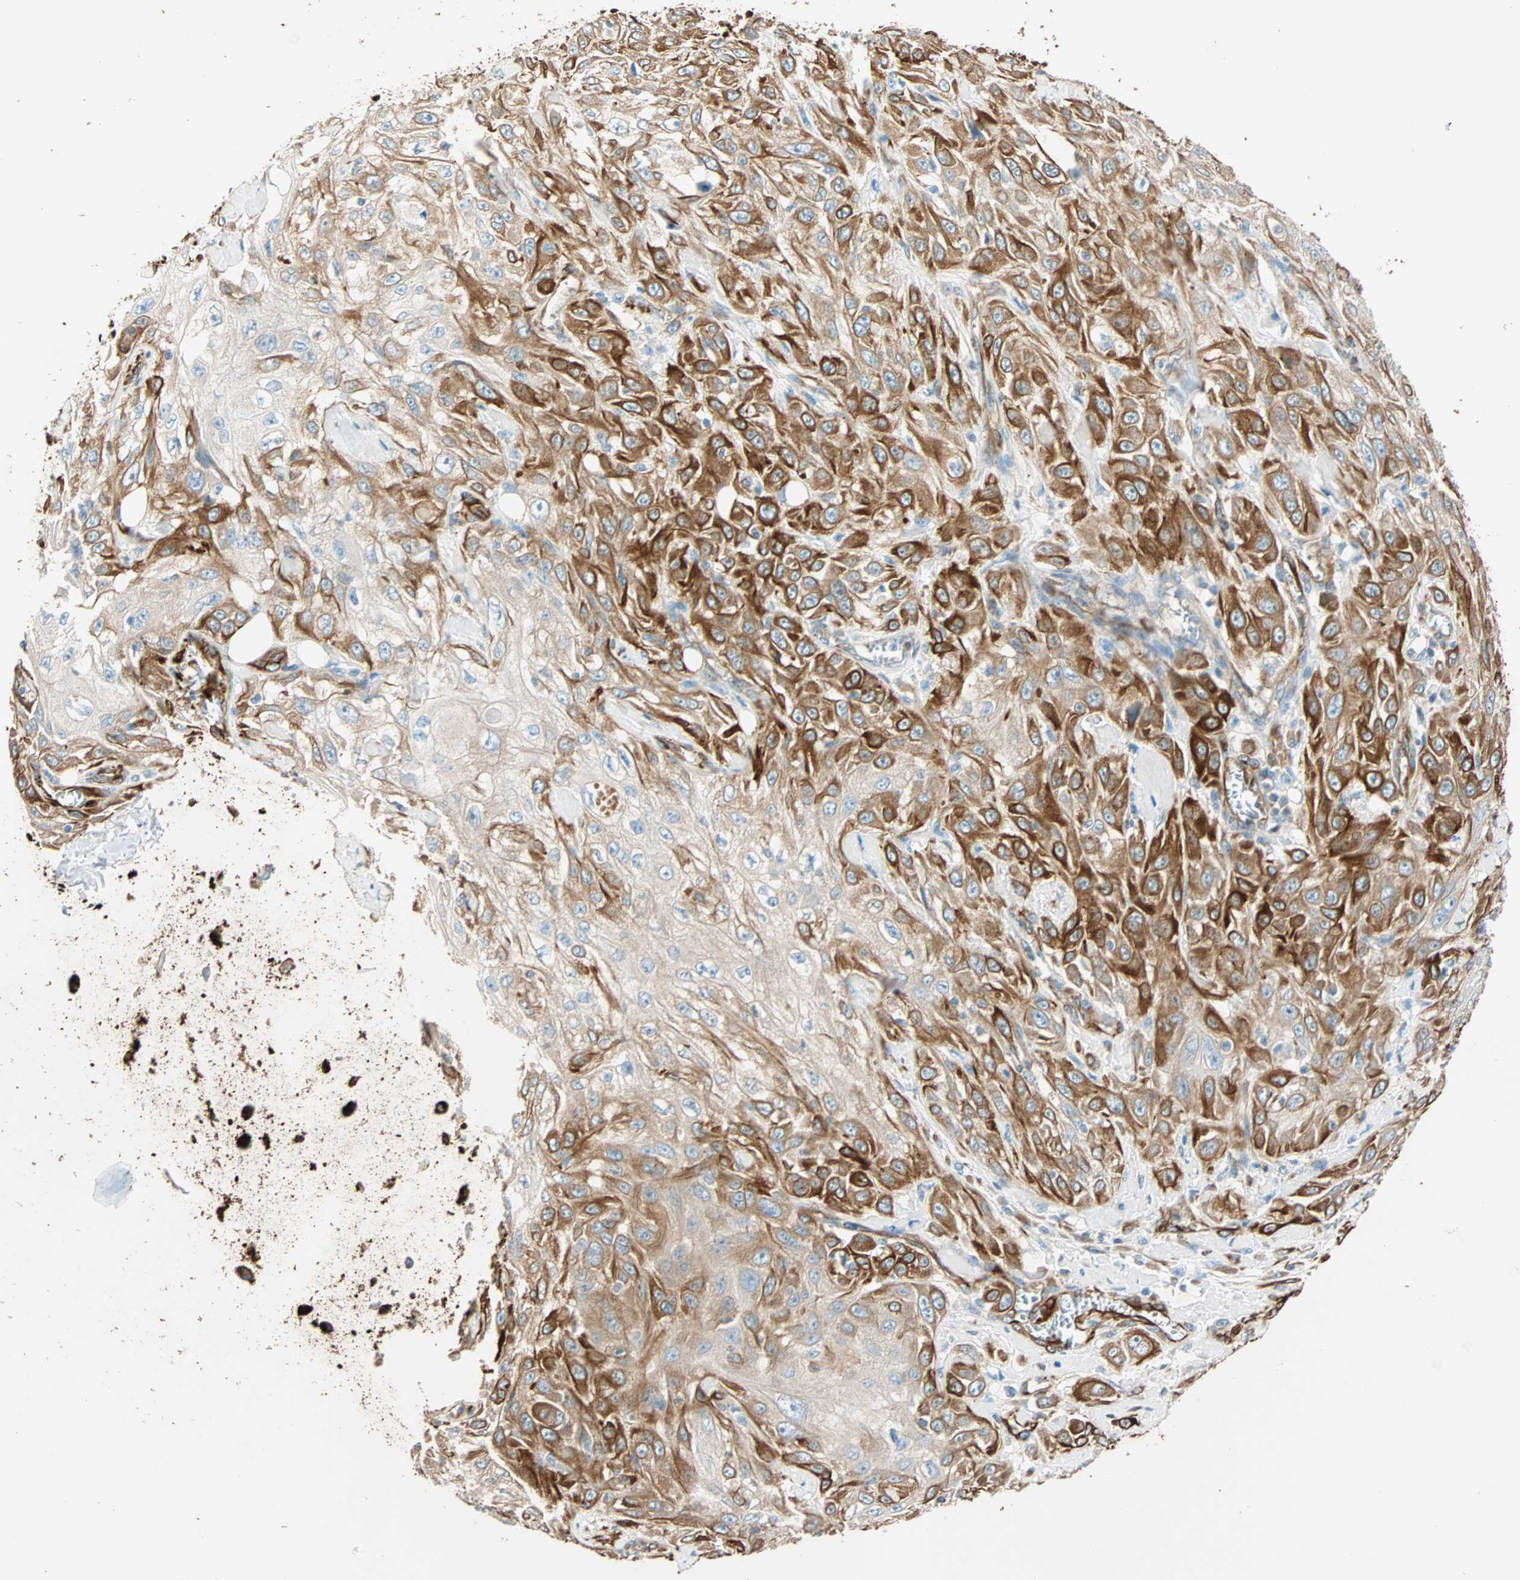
{"staining": {"intensity": "strong", "quantity": "25%-75%", "location": "cytoplasmic/membranous"}, "tissue": "skin cancer", "cell_type": "Tumor cells", "image_type": "cancer", "snomed": [{"axis": "morphology", "description": "Squamous cell carcinoma, NOS"}, {"axis": "morphology", "description": "Squamous cell carcinoma, metastatic, NOS"}, {"axis": "topography", "description": "Skin"}, {"axis": "topography", "description": "Lymph node"}], "caption": "A high-resolution image shows IHC staining of skin cancer (metastatic squamous cell carcinoma), which demonstrates strong cytoplasmic/membranous staining in about 25%-75% of tumor cells. The protein of interest is shown in brown color, while the nuclei are stained blue.", "gene": "NES", "patient": {"sex": "male", "age": 75}}